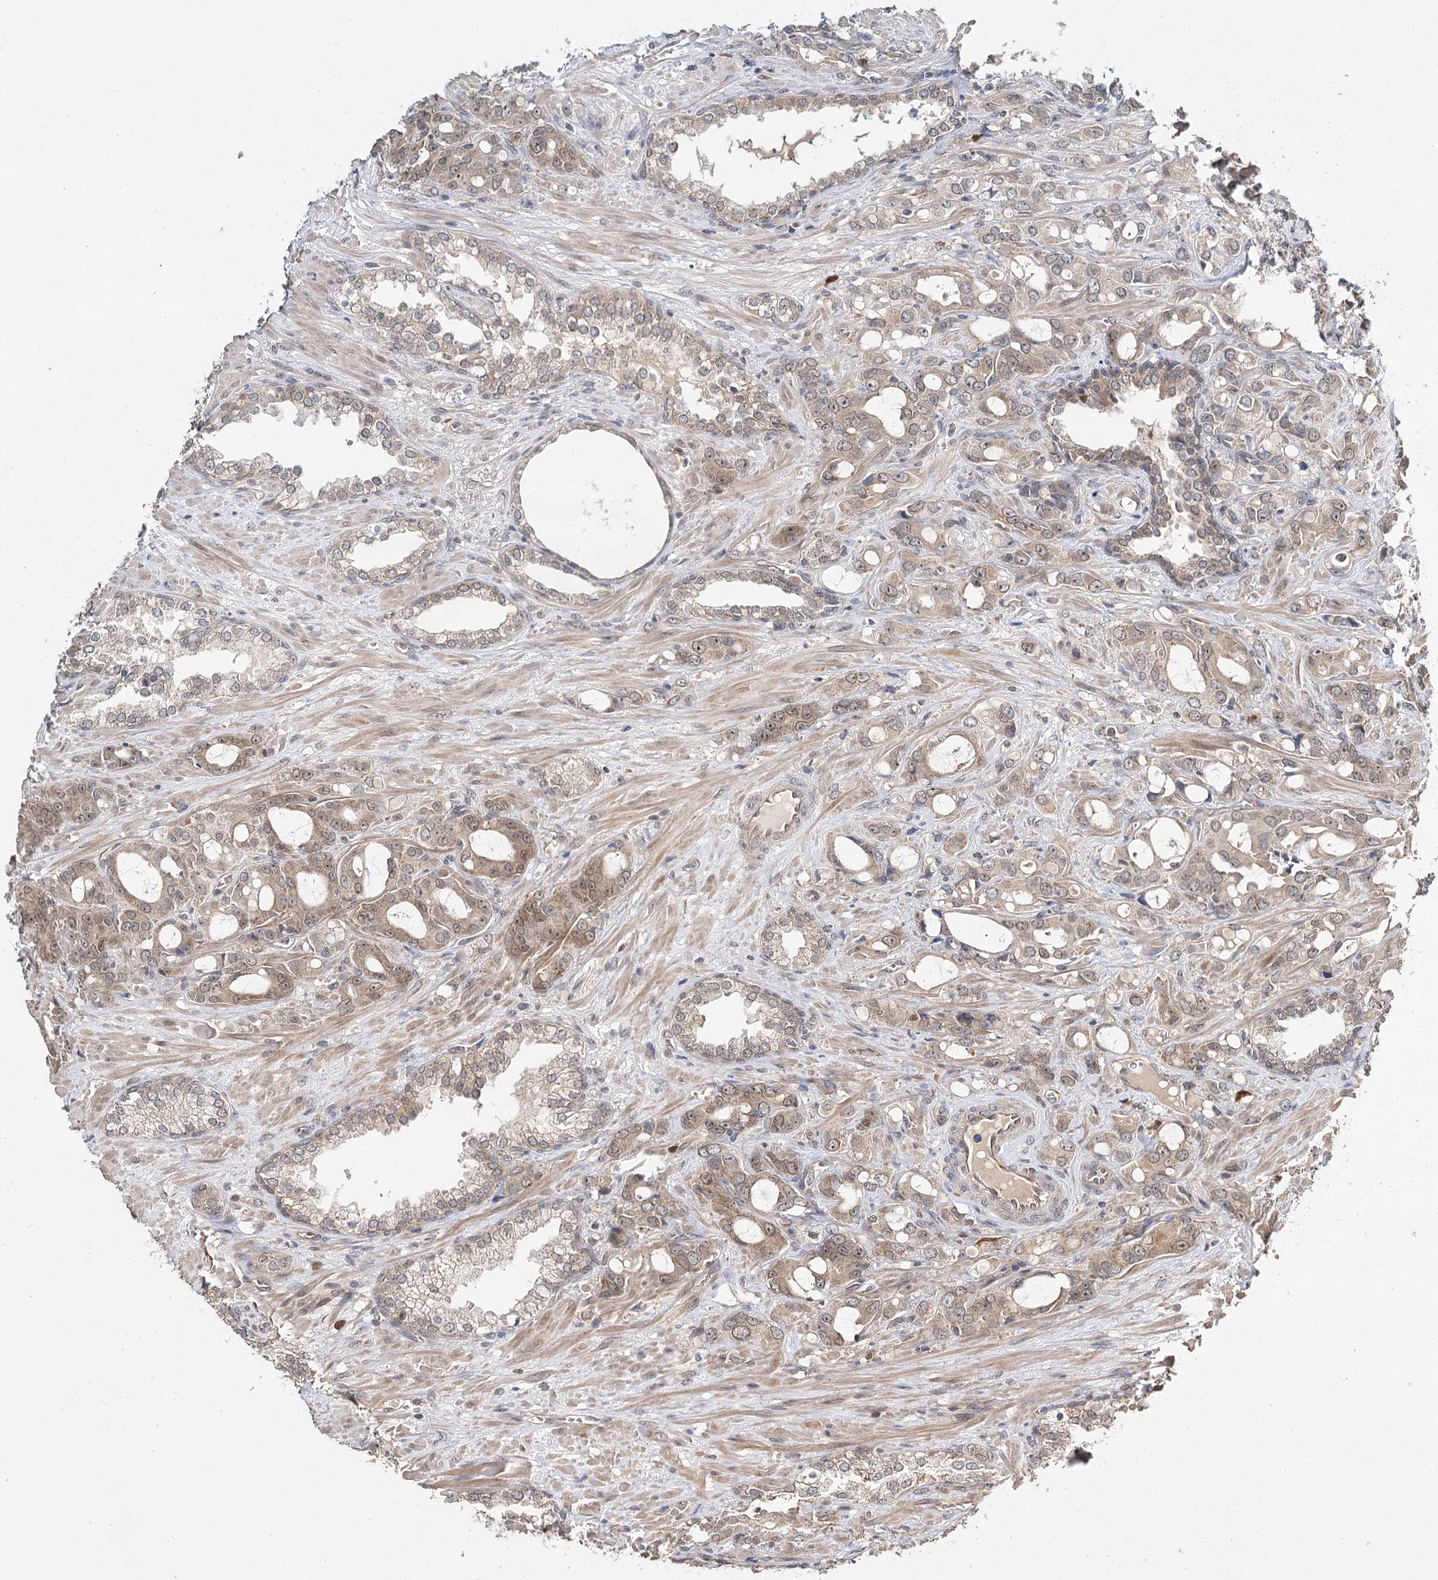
{"staining": {"intensity": "weak", "quantity": "25%-75%", "location": "cytoplasmic/membranous,nuclear"}, "tissue": "prostate cancer", "cell_type": "Tumor cells", "image_type": "cancer", "snomed": [{"axis": "morphology", "description": "Adenocarcinoma, High grade"}, {"axis": "topography", "description": "Prostate"}], "caption": "This histopathology image demonstrates IHC staining of adenocarcinoma (high-grade) (prostate), with low weak cytoplasmic/membranous and nuclear positivity in approximately 25%-75% of tumor cells.", "gene": "NOPCHAP1", "patient": {"sex": "male", "age": 72}}